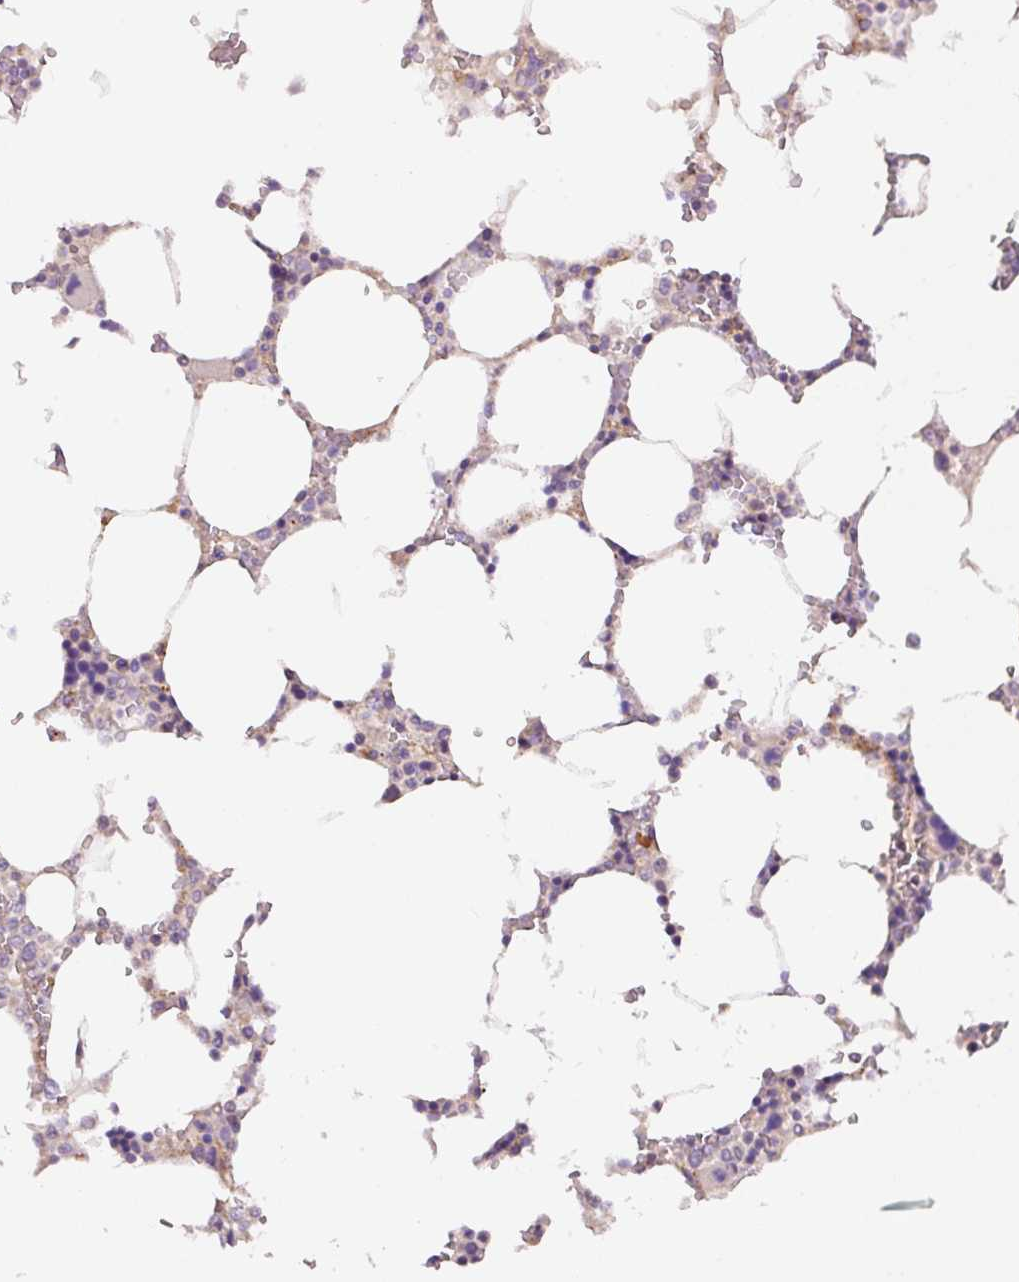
{"staining": {"intensity": "moderate", "quantity": "<25%", "location": "cytoplasmic/membranous"}, "tissue": "bone marrow", "cell_type": "Hematopoietic cells", "image_type": "normal", "snomed": [{"axis": "morphology", "description": "Normal tissue, NOS"}, {"axis": "topography", "description": "Bone marrow"}], "caption": "DAB (3,3'-diaminobenzidine) immunohistochemical staining of unremarkable bone marrow shows moderate cytoplasmic/membranous protein staining in approximately <25% of hematopoietic cells.", "gene": "PCK2", "patient": {"sex": "male", "age": 64}}